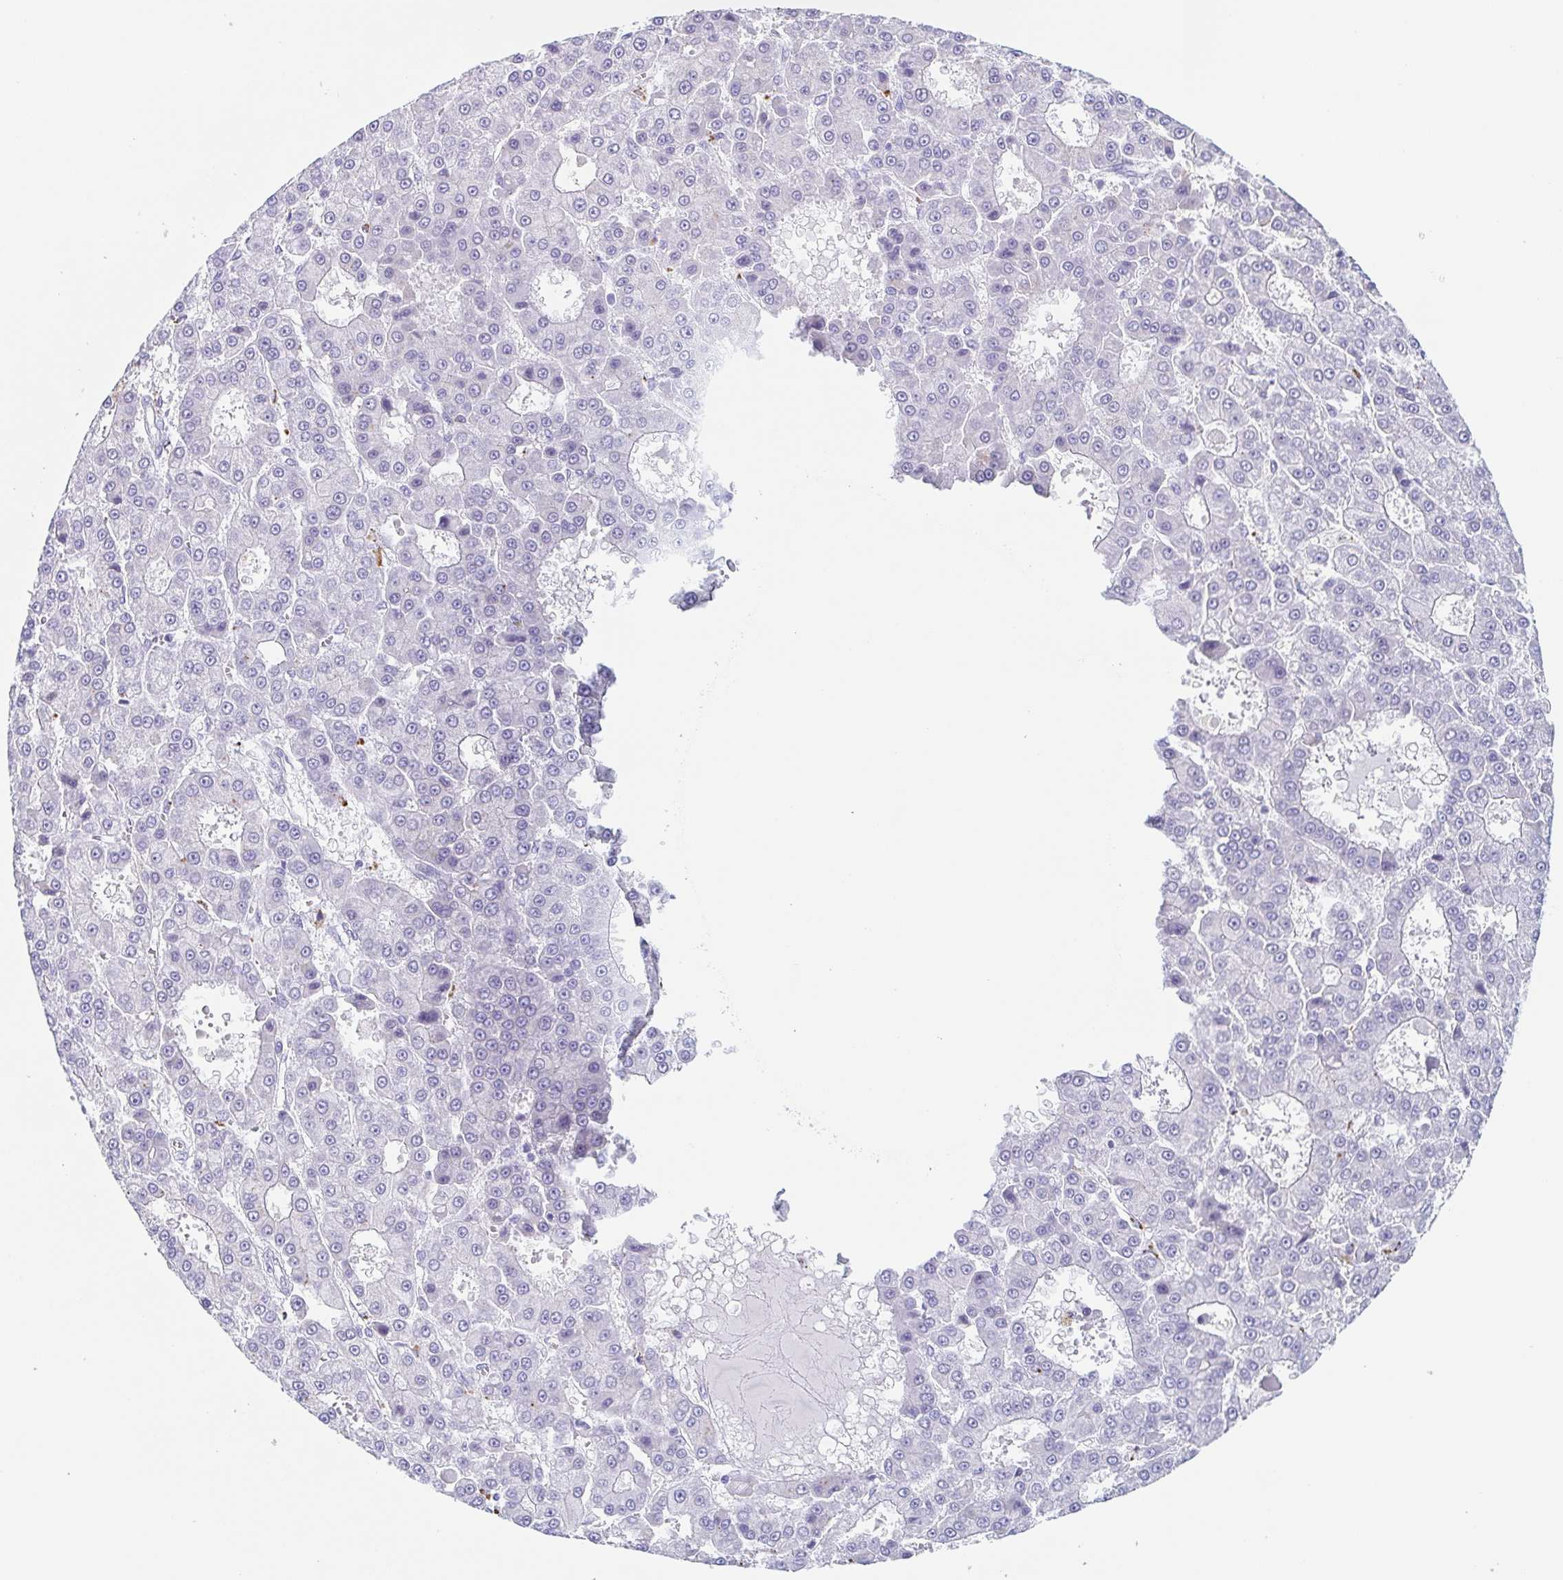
{"staining": {"intensity": "negative", "quantity": "none", "location": "none"}, "tissue": "liver cancer", "cell_type": "Tumor cells", "image_type": "cancer", "snomed": [{"axis": "morphology", "description": "Carcinoma, Hepatocellular, NOS"}, {"axis": "topography", "description": "Liver"}], "caption": "Immunohistochemistry of liver cancer exhibits no expression in tumor cells.", "gene": "TAGLN3", "patient": {"sex": "male", "age": 70}}